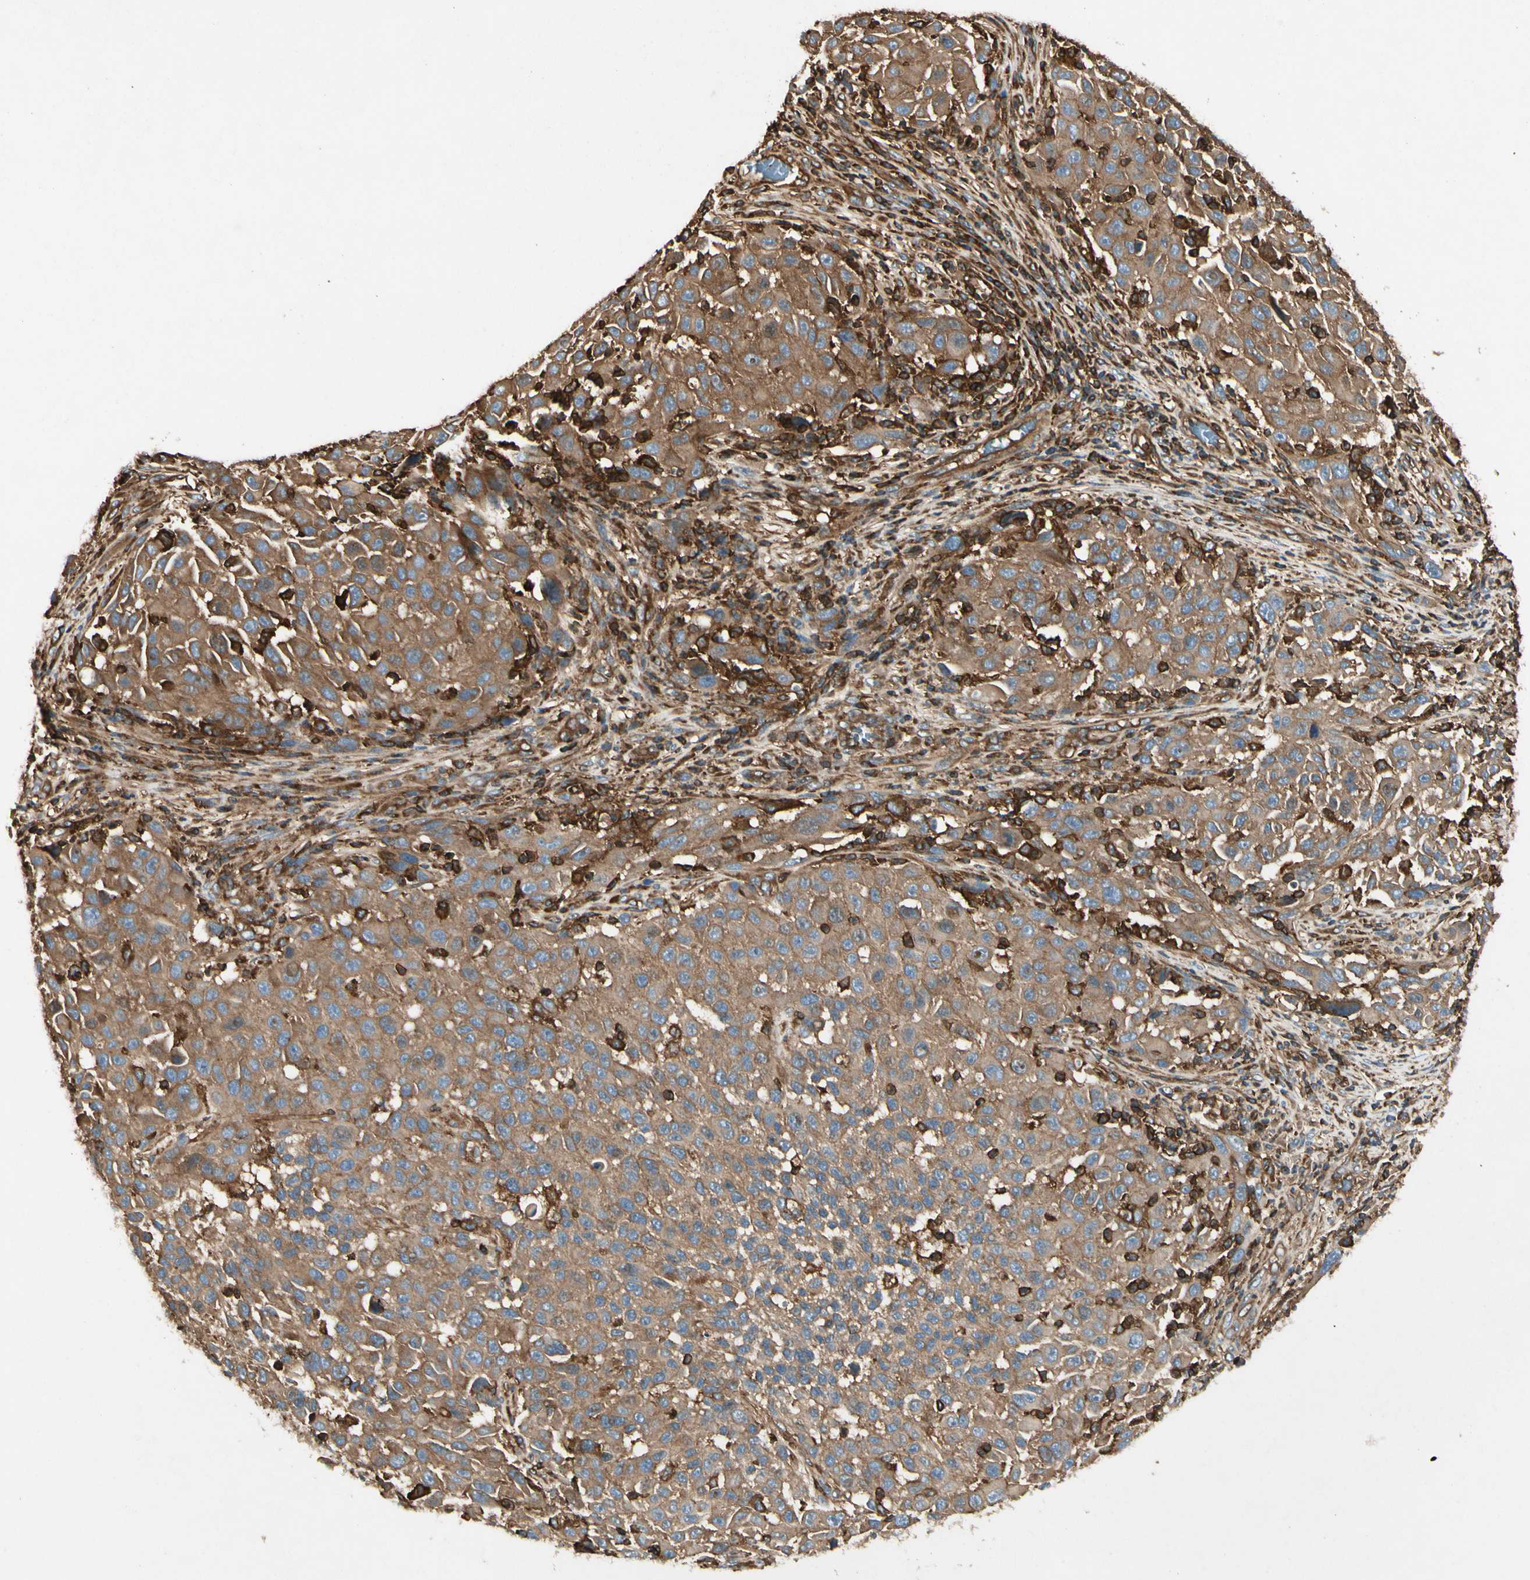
{"staining": {"intensity": "moderate", "quantity": ">75%", "location": "cytoplasmic/membranous"}, "tissue": "melanoma", "cell_type": "Tumor cells", "image_type": "cancer", "snomed": [{"axis": "morphology", "description": "Malignant melanoma, Metastatic site"}, {"axis": "topography", "description": "Lymph node"}], "caption": "Melanoma was stained to show a protein in brown. There is medium levels of moderate cytoplasmic/membranous positivity in about >75% of tumor cells.", "gene": "ARPC2", "patient": {"sex": "male", "age": 61}}